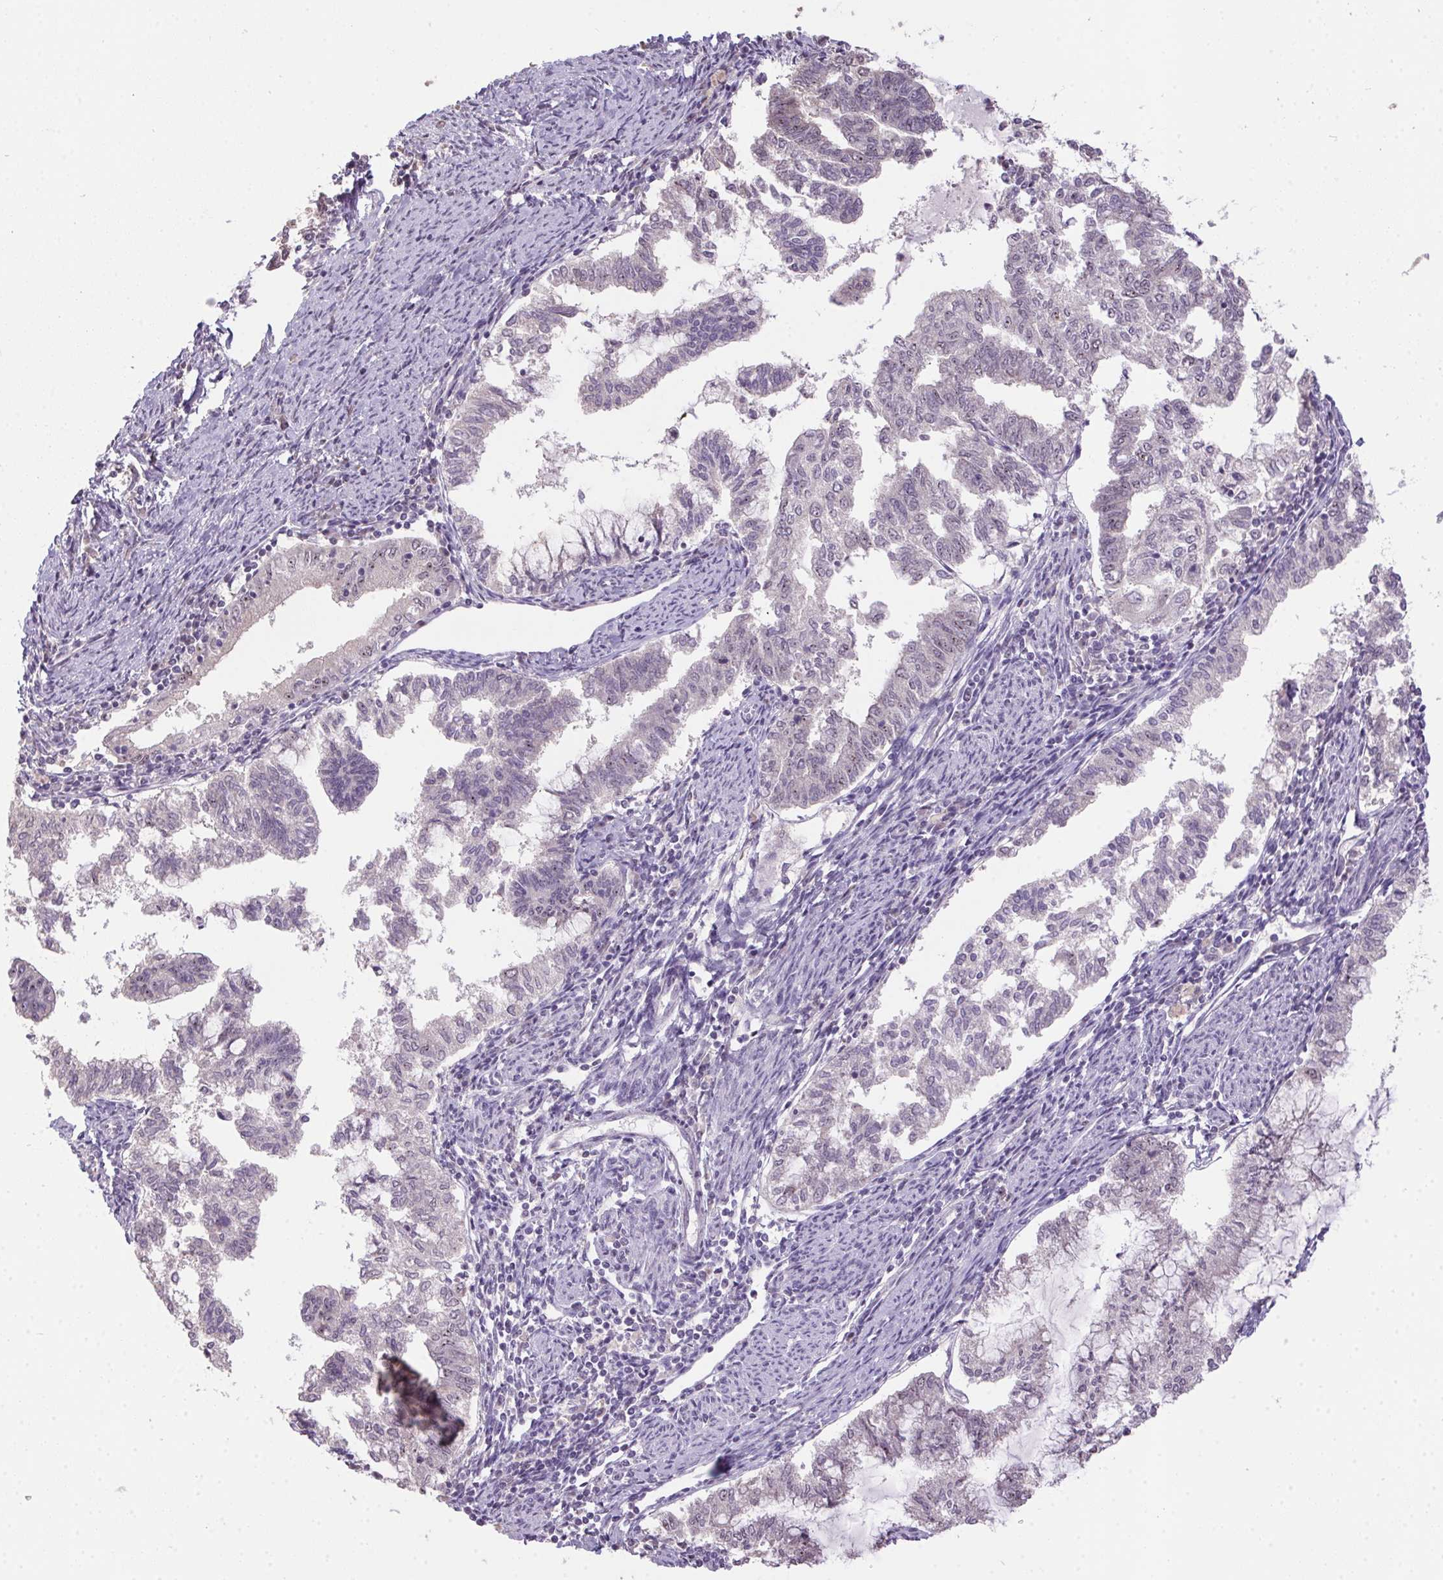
{"staining": {"intensity": "negative", "quantity": "none", "location": "none"}, "tissue": "endometrial cancer", "cell_type": "Tumor cells", "image_type": "cancer", "snomed": [{"axis": "morphology", "description": "Adenocarcinoma, NOS"}, {"axis": "topography", "description": "Endometrium"}], "caption": "An immunohistochemistry (IHC) image of adenocarcinoma (endometrial) is shown. There is no staining in tumor cells of adenocarcinoma (endometrial).", "gene": "BATF2", "patient": {"sex": "female", "age": 79}}